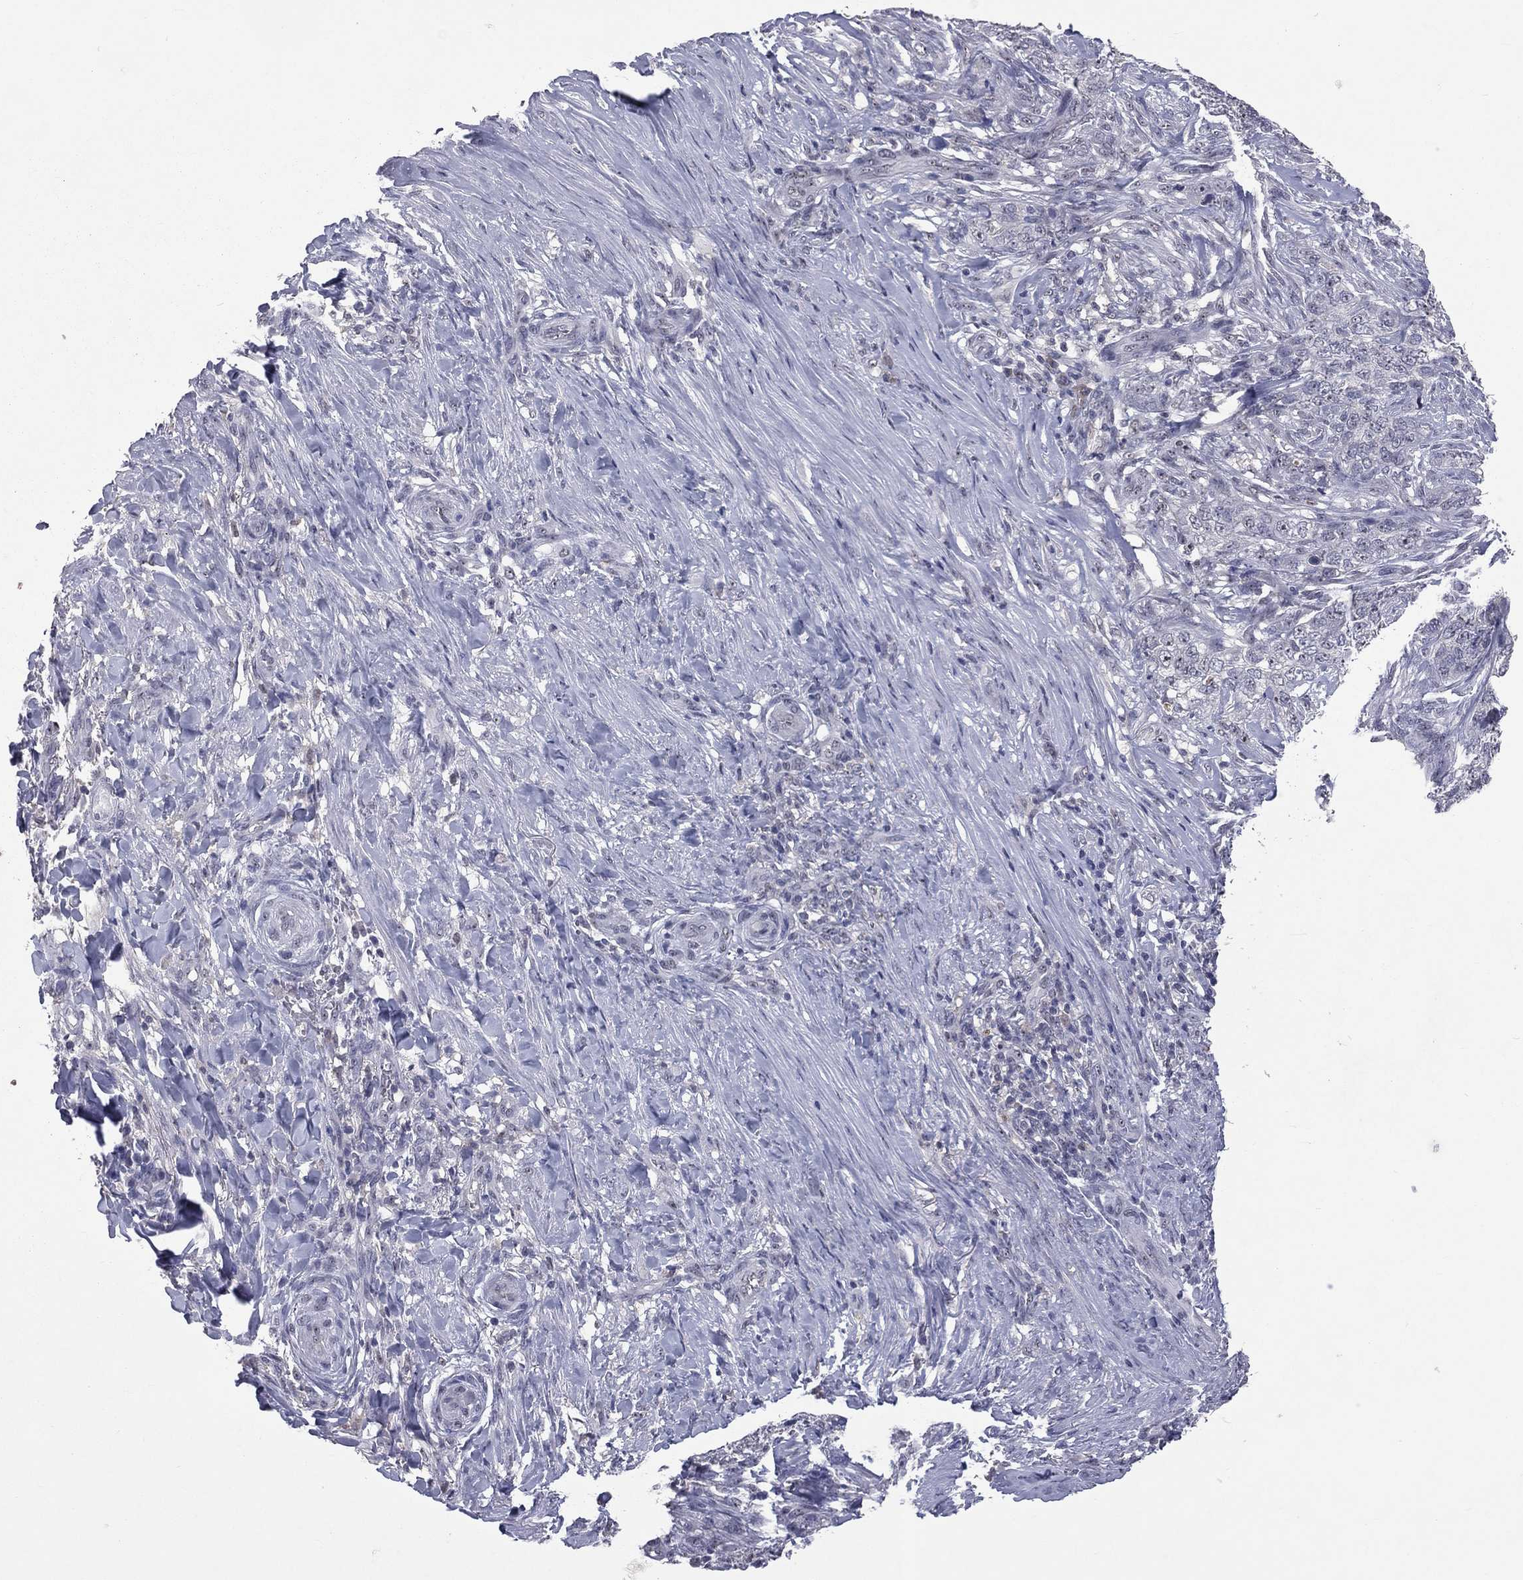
{"staining": {"intensity": "negative", "quantity": "none", "location": "none"}, "tissue": "skin cancer", "cell_type": "Tumor cells", "image_type": "cancer", "snomed": [{"axis": "morphology", "description": "Basal cell carcinoma"}, {"axis": "topography", "description": "Skin"}], "caption": "There is no significant positivity in tumor cells of skin cancer. The staining was performed using DAB (3,3'-diaminobenzidine) to visualize the protein expression in brown, while the nuclei were stained in blue with hematoxylin (Magnification: 20x).", "gene": "DSG4", "patient": {"sex": "female", "age": 69}}